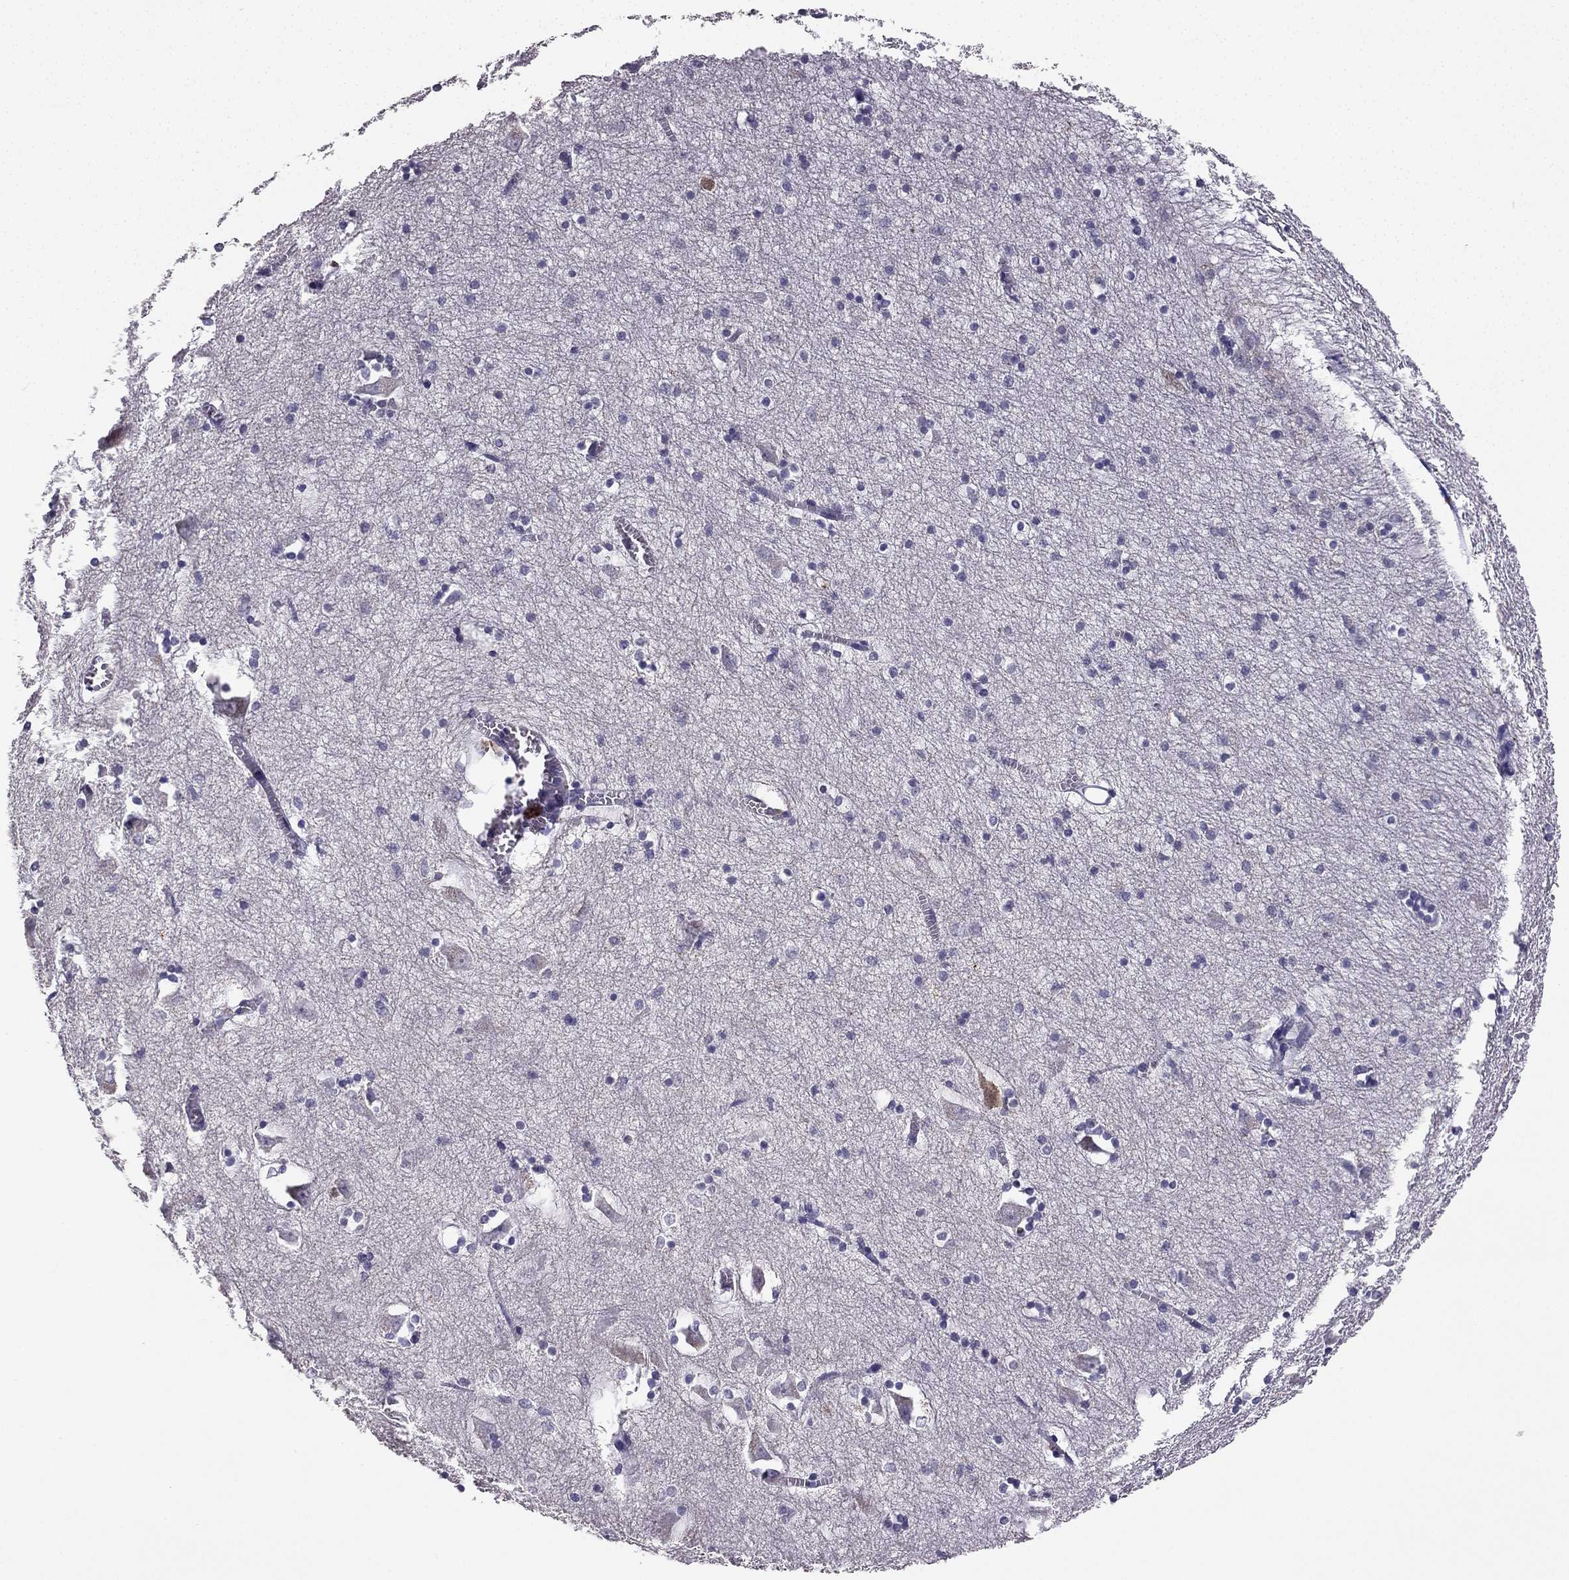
{"staining": {"intensity": "negative", "quantity": "none", "location": "none"}, "tissue": "hippocampus", "cell_type": "Glial cells", "image_type": "normal", "snomed": [{"axis": "morphology", "description": "Normal tissue, NOS"}, {"axis": "topography", "description": "Lateral ventricle wall"}, {"axis": "topography", "description": "Hippocampus"}], "caption": "An image of human hippocampus is negative for staining in glial cells. The staining is performed using DAB brown chromogen with nuclei counter-stained in using hematoxylin.", "gene": "CALB2", "patient": {"sex": "female", "age": 63}}